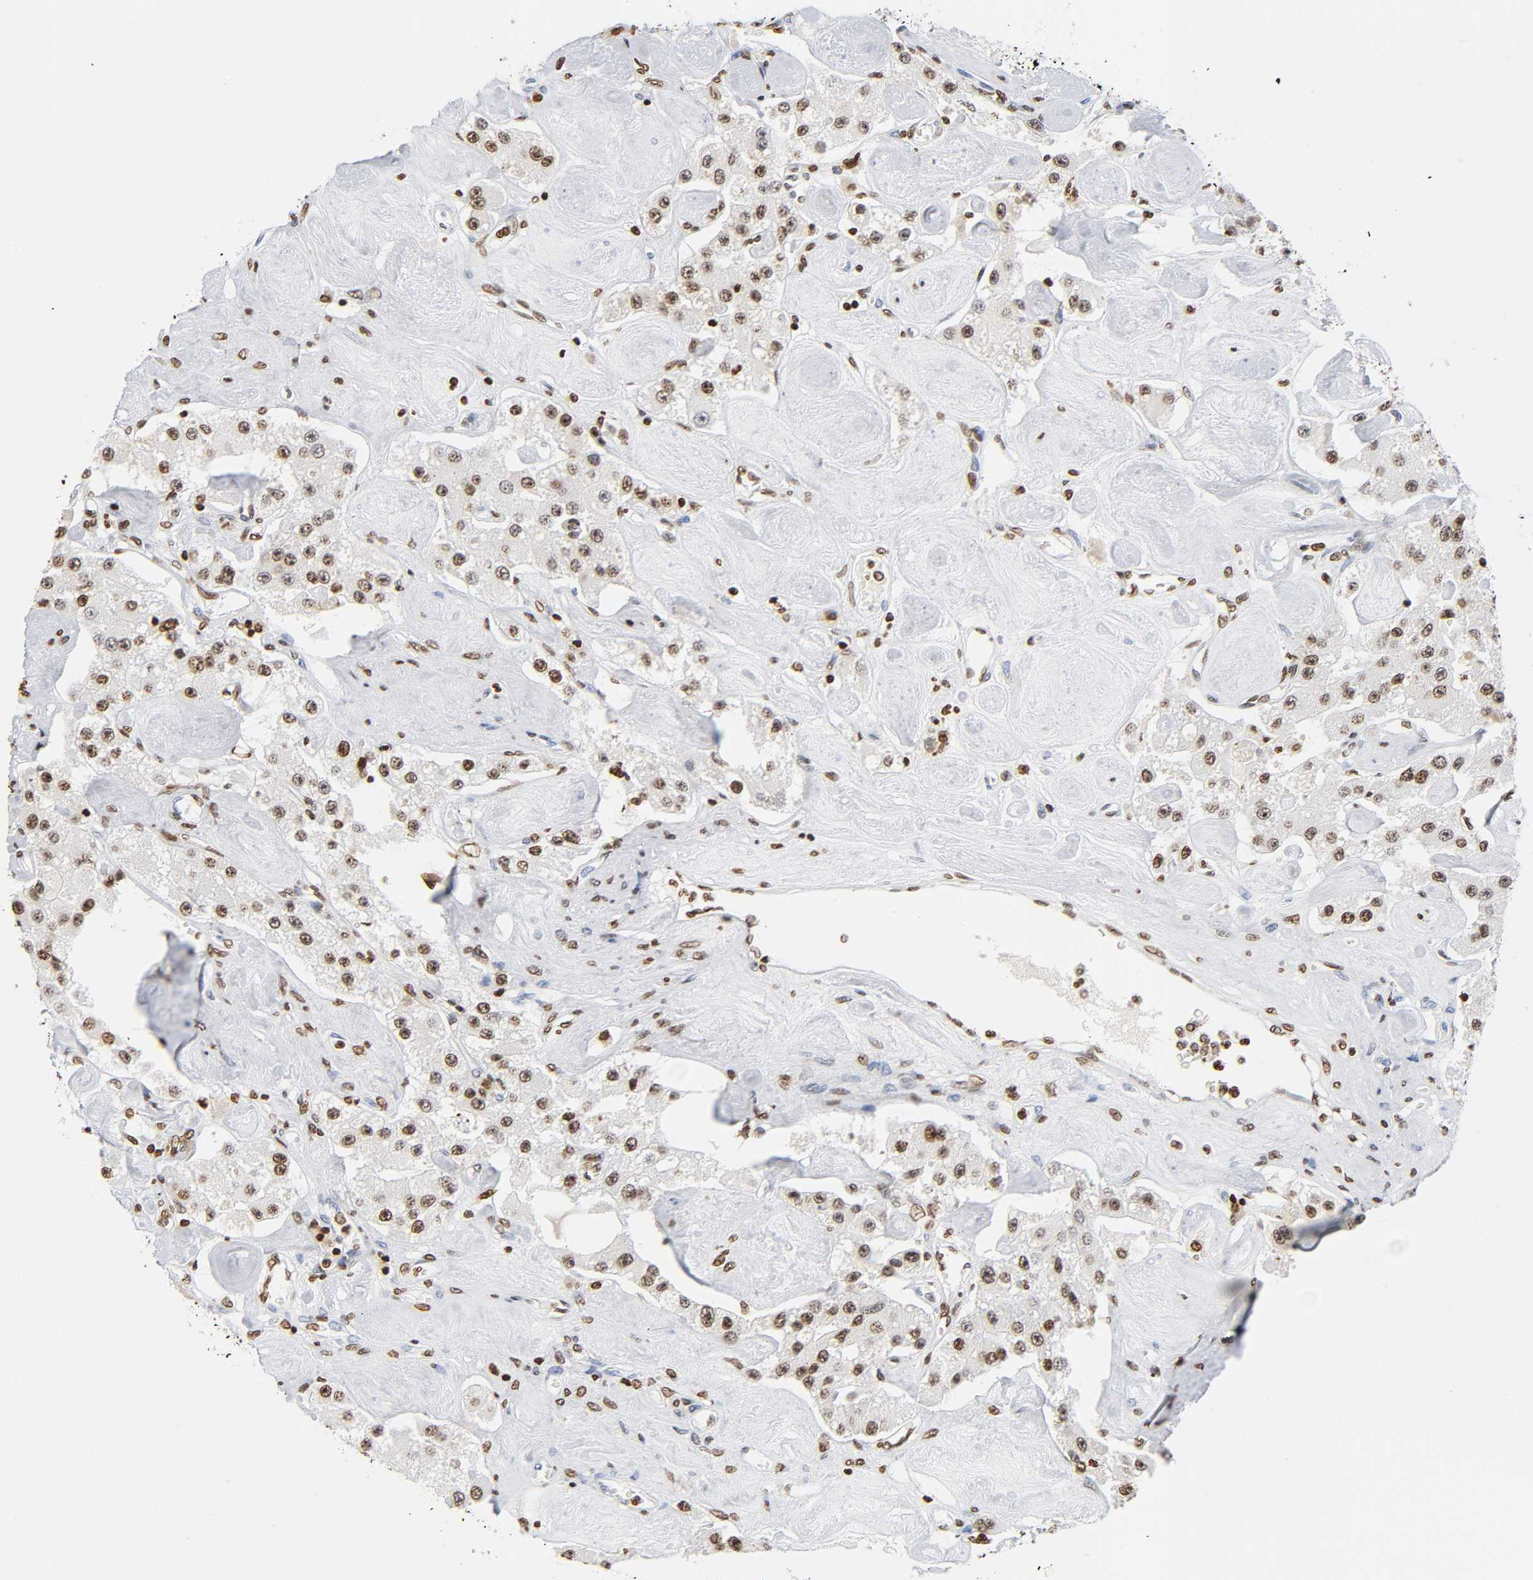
{"staining": {"intensity": "moderate", "quantity": ">75%", "location": "nuclear"}, "tissue": "carcinoid", "cell_type": "Tumor cells", "image_type": "cancer", "snomed": [{"axis": "morphology", "description": "Carcinoid, malignant, NOS"}, {"axis": "topography", "description": "Pancreas"}], "caption": "Immunohistochemistry (DAB (3,3'-diaminobenzidine)) staining of human carcinoid reveals moderate nuclear protein staining in approximately >75% of tumor cells.", "gene": "HOXA6", "patient": {"sex": "male", "age": 41}}